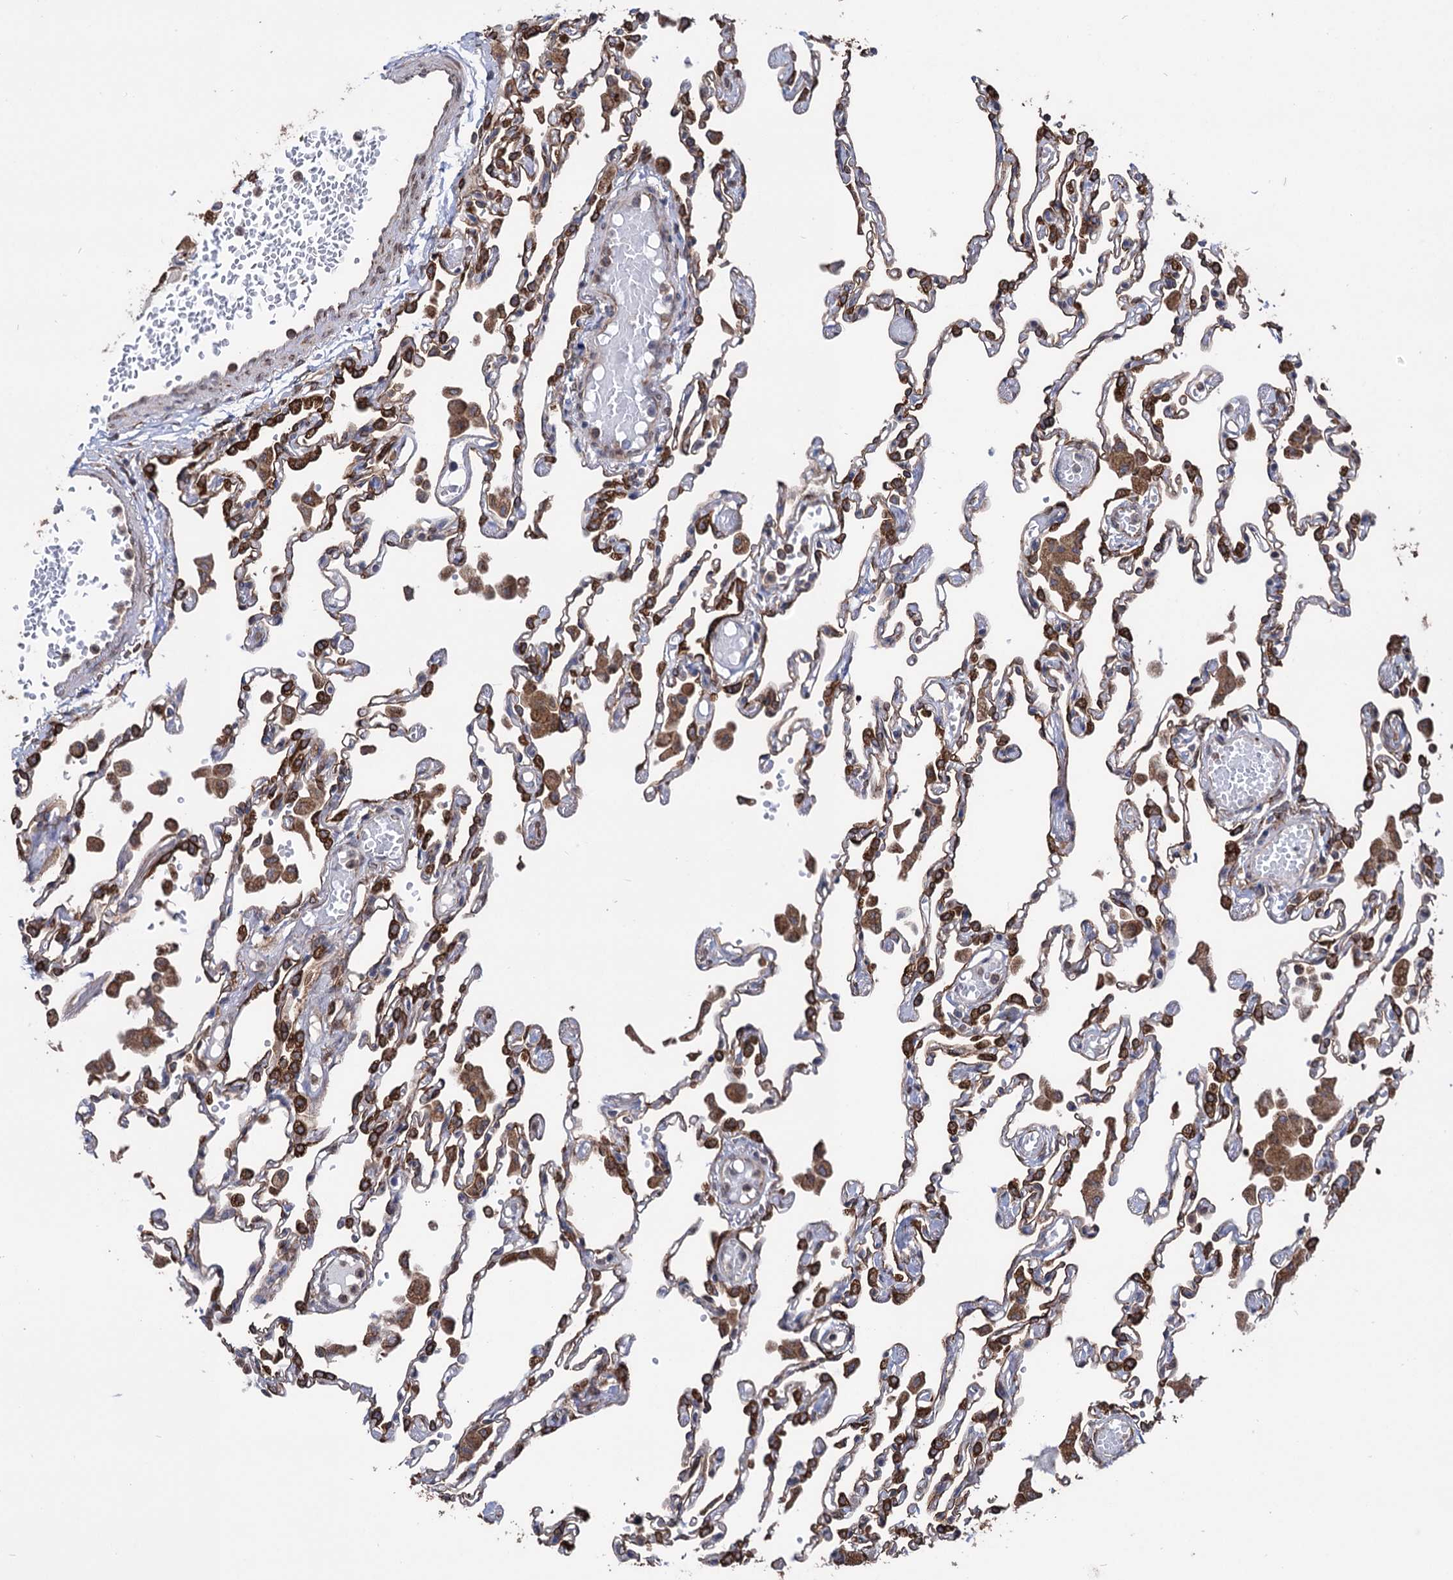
{"staining": {"intensity": "strong", "quantity": "25%-75%", "location": "cytoplasmic/membranous"}, "tissue": "lung", "cell_type": "Alveolar cells", "image_type": "normal", "snomed": [{"axis": "morphology", "description": "Normal tissue, NOS"}, {"axis": "topography", "description": "Bronchus"}, {"axis": "topography", "description": "Lung"}], "caption": "Protein expression analysis of benign lung shows strong cytoplasmic/membranous positivity in about 25%-75% of alveolar cells.", "gene": "CDAN1", "patient": {"sex": "female", "age": 49}}